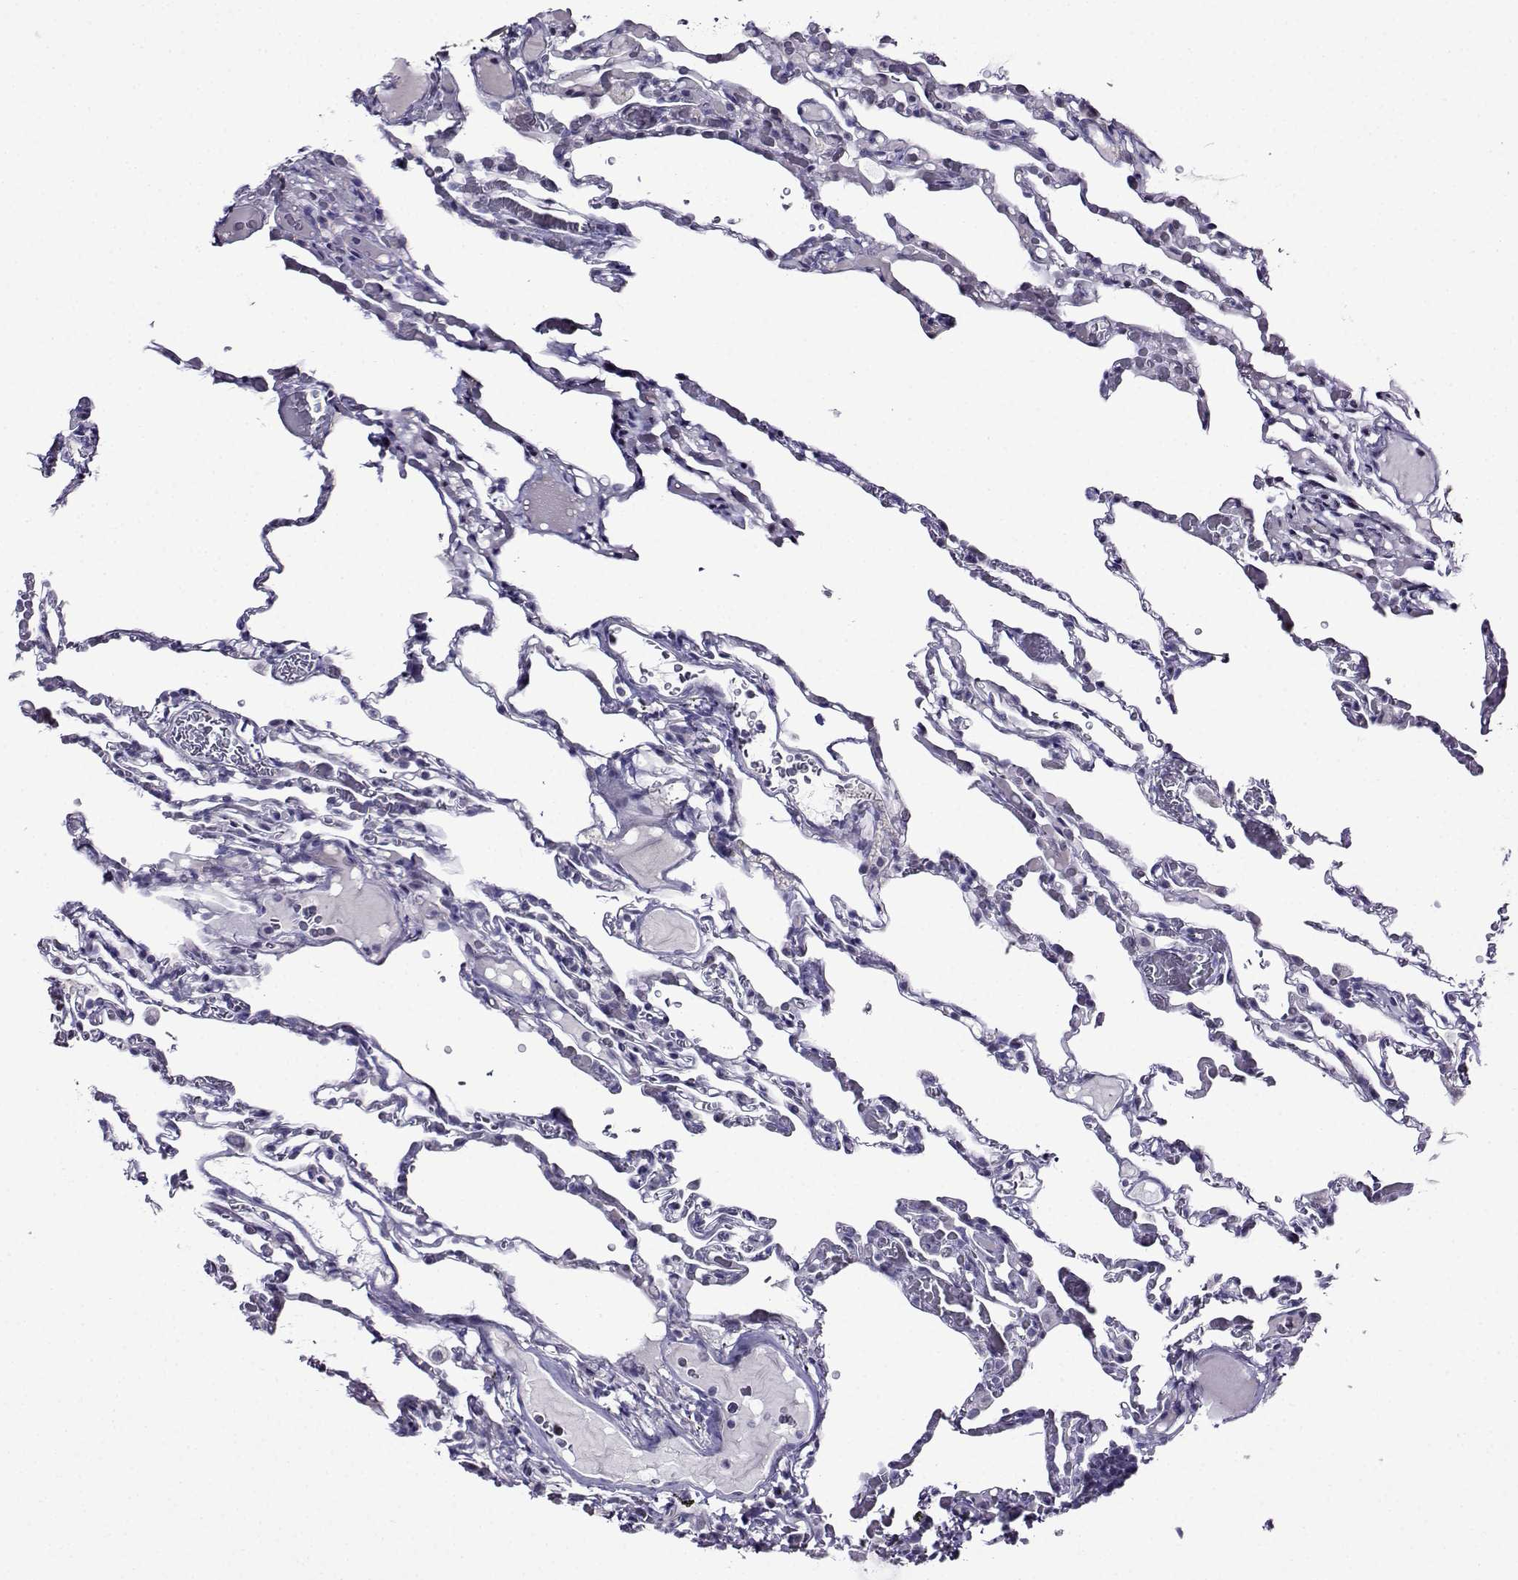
{"staining": {"intensity": "negative", "quantity": "none", "location": "none"}, "tissue": "lung", "cell_type": "Alveolar cells", "image_type": "normal", "snomed": [{"axis": "morphology", "description": "Normal tissue, NOS"}, {"axis": "topography", "description": "Lung"}], "caption": "This is an immunohistochemistry (IHC) photomicrograph of unremarkable lung. There is no expression in alveolar cells.", "gene": "TMEM266", "patient": {"sex": "female", "age": 43}}